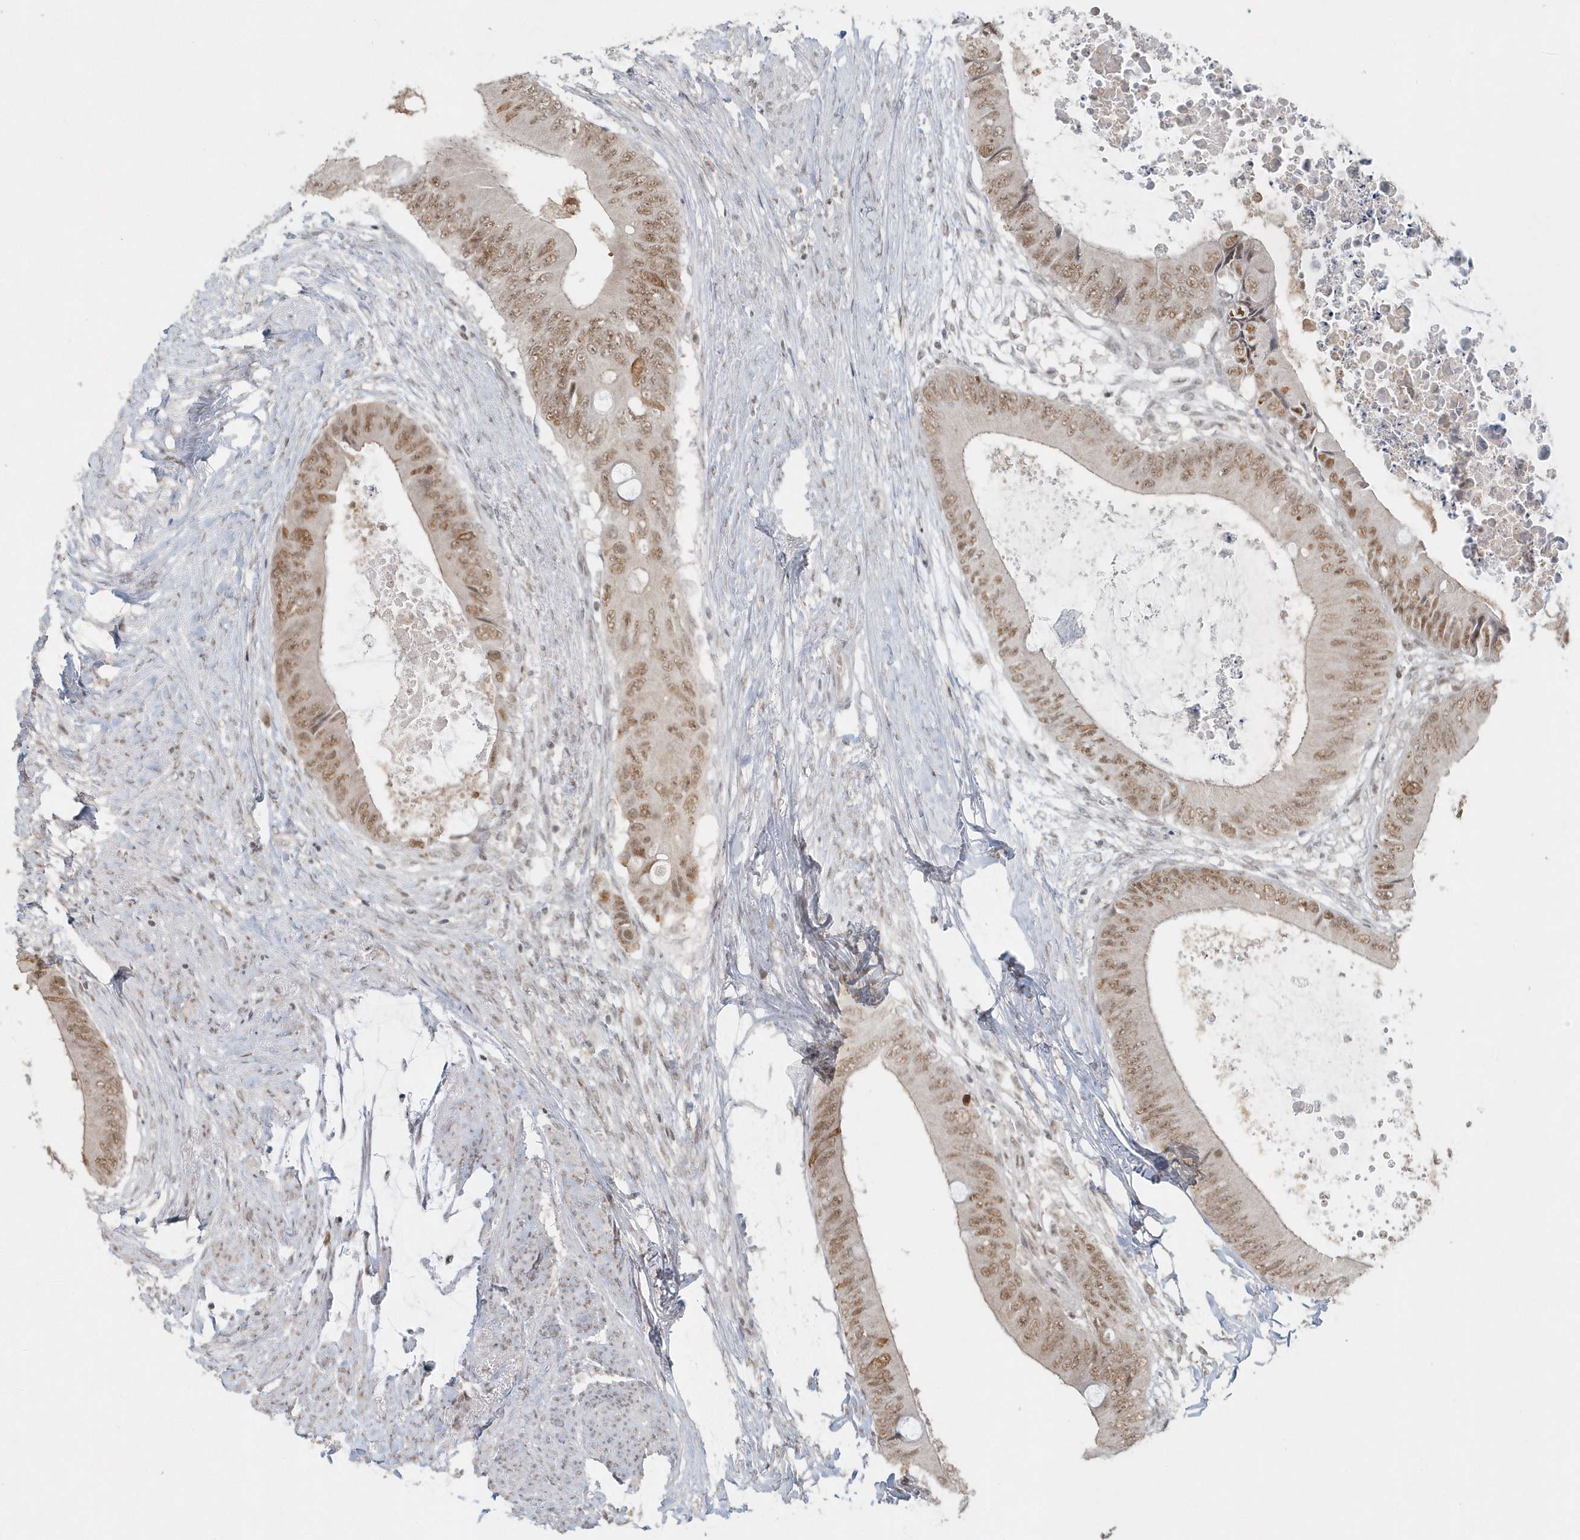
{"staining": {"intensity": "moderate", "quantity": ">75%", "location": "nuclear"}, "tissue": "colorectal cancer", "cell_type": "Tumor cells", "image_type": "cancer", "snomed": [{"axis": "morphology", "description": "Normal tissue, NOS"}, {"axis": "morphology", "description": "Adenocarcinoma, NOS"}, {"axis": "topography", "description": "Rectum"}, {"axis": "topography", "description": "Peripheral nerve tissue"}], "caption": "A brown stain shows moderate nuclear staining of a protein in human colorectal adenocarcinoma tumor cells.", "gene": "YTHDC1", "patient": {"sex": "female", "age": 77}}